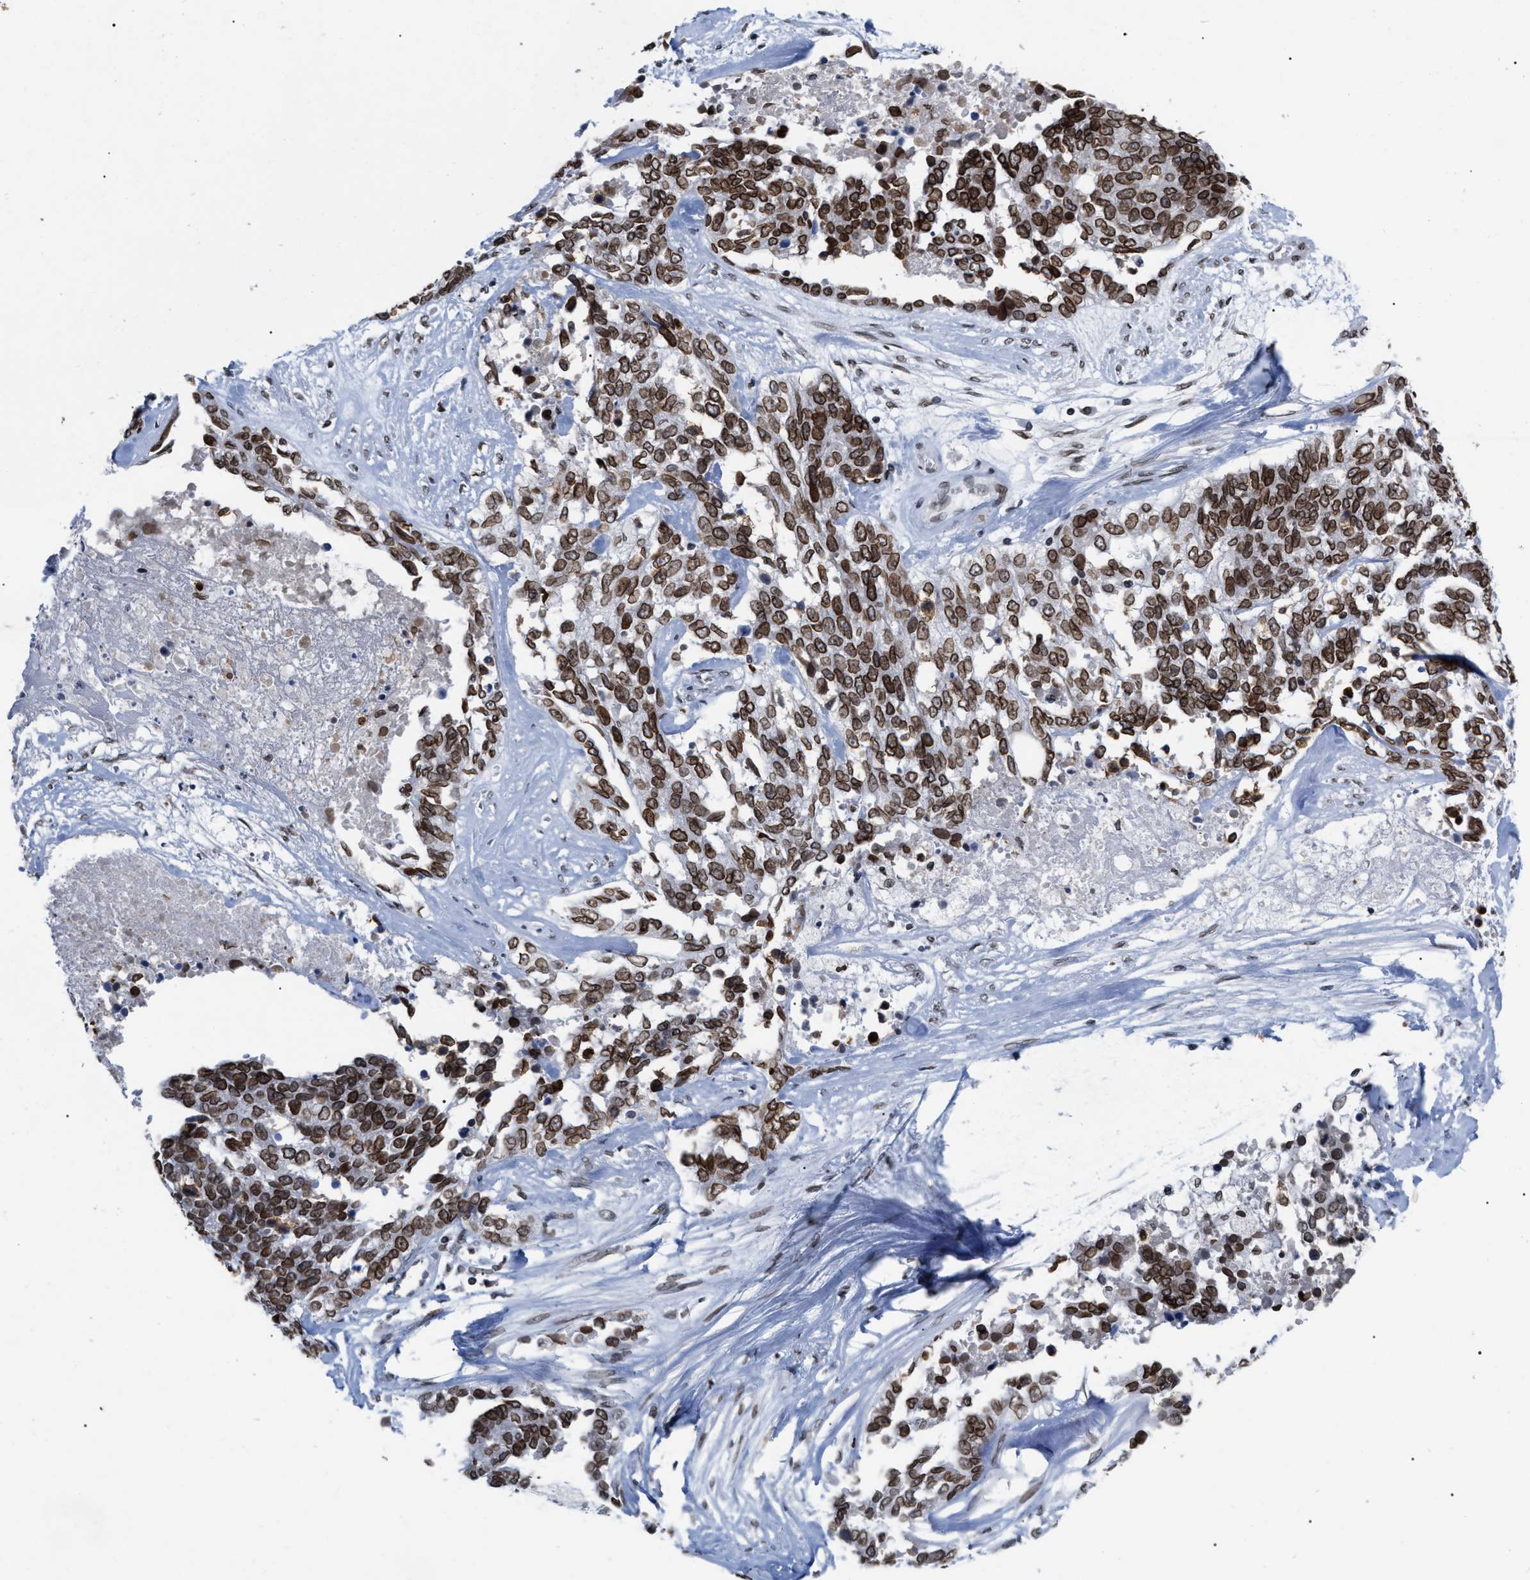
{"staining": {"intensity": "strong", "quantity": ">75%", "location": "cytoplasmic/membranous,nuclear"}, "tissue": "ovarian cancer", "cell_type": "Tumor cells", "image_type": "cancer", "snomed": [{"axis": "morphology", "description": "Cystadenocarcinoma, serous, NOS"}, {"axis": "topography", "description": "Ovary"}], "caption": "Immunohistochemical staining of ovarian cancer (serous cystadenocarcinoma) displays strong cytoplasmic/membranous and nuclear protein expression in approximately >75% of tumor cells.", "gene": "TPR", "patient": {"sex": "female", "age": 44}}